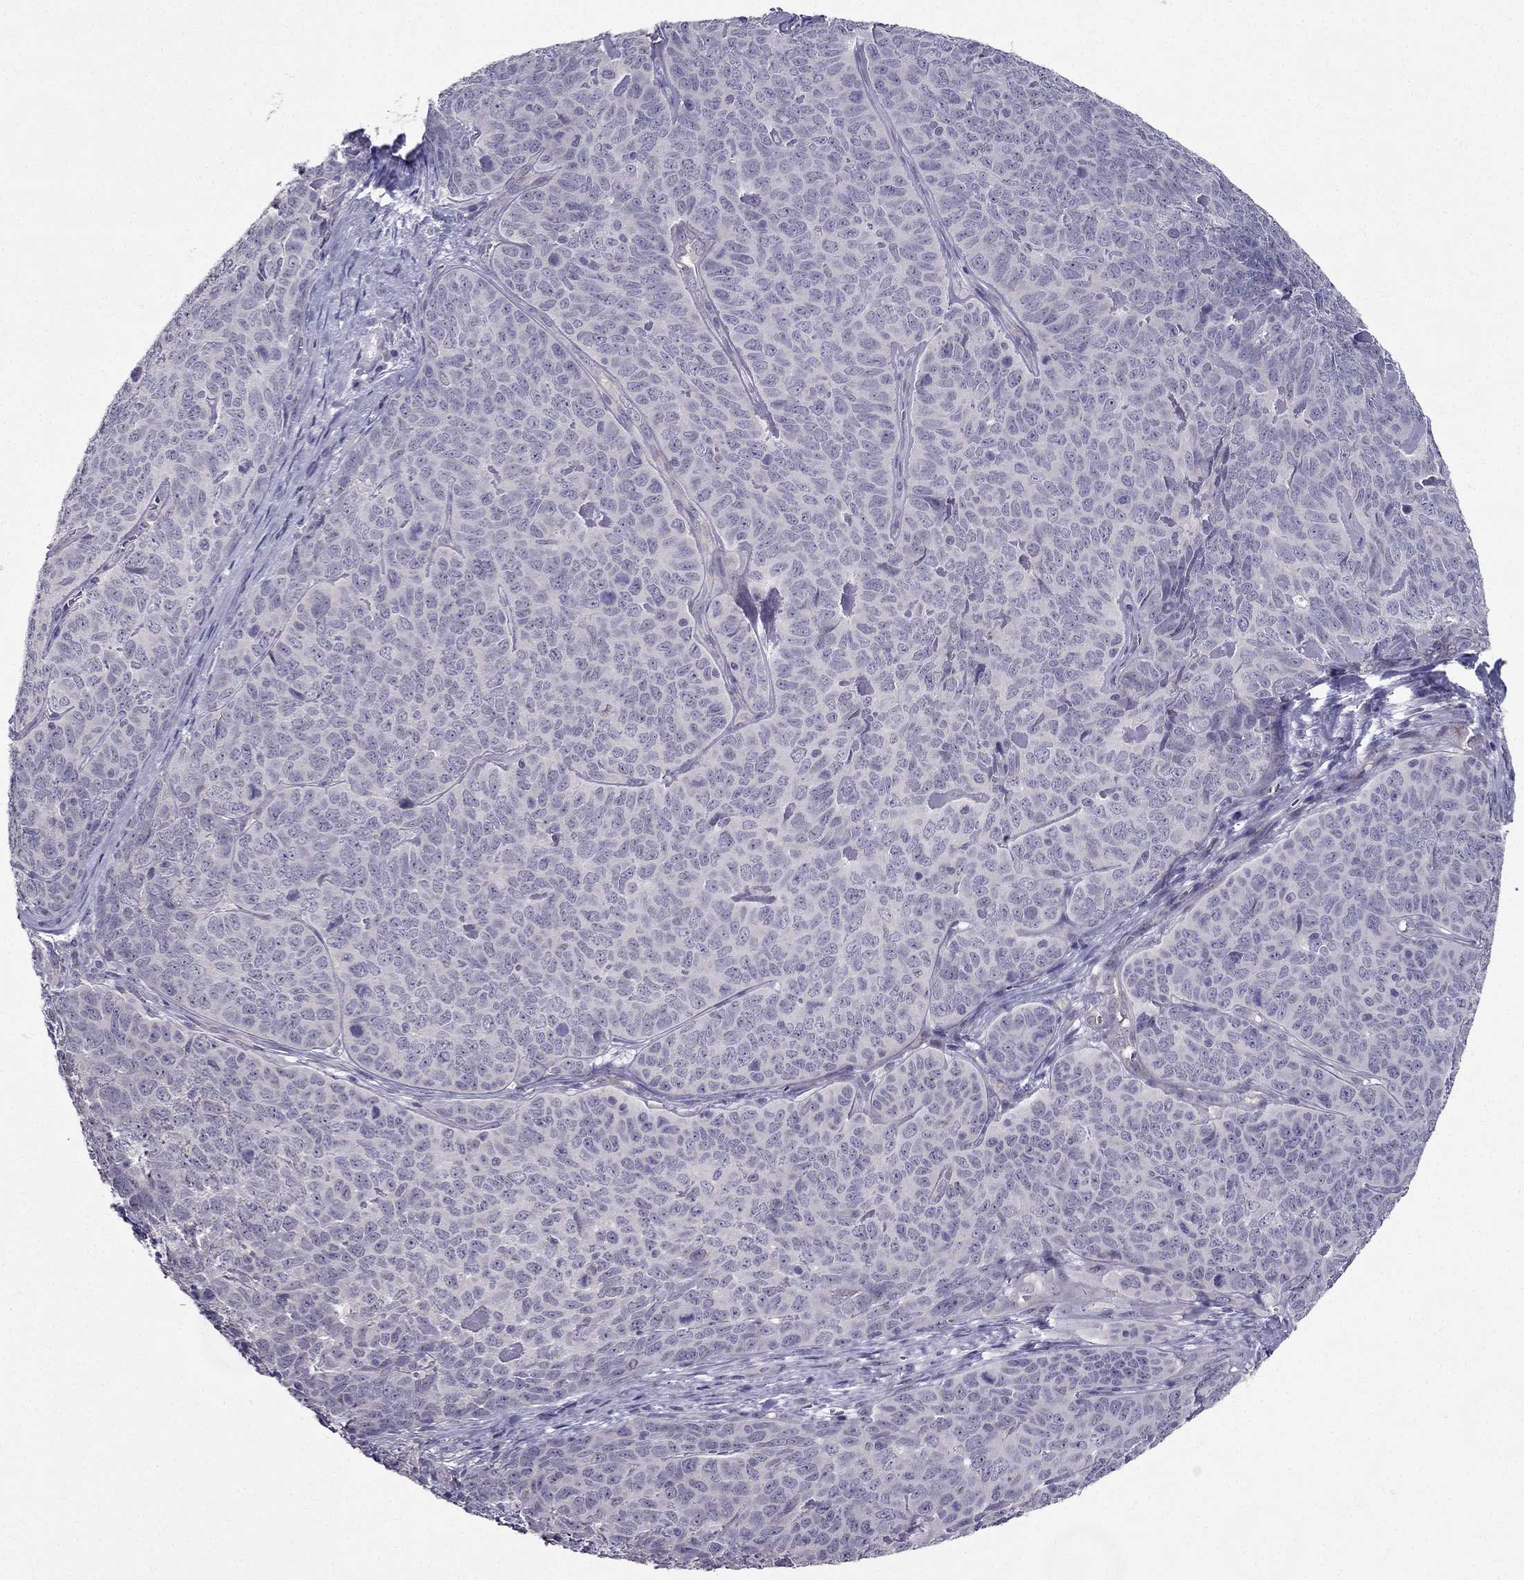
{"staining": {"intensity": "negative", "quantity": "none", "location": "none"}, "tissue": "skin cancer", "cell_type": "Tumor cells", "image_type": "cancer", "snomed": [{"axis": "morphology", "description": "Squamous cell carcinoma, NOS"}, {"axis": "topography", "description": "Skin"}, {"axis": "topography", "description": "Anal"}], "caption": "Squamous cell carcinoma (skin) stained for a protein using immunohistochemistry (IHC) reveals no positivity tumor cells.", "gene": "DUSP15", "patient": {"sex": "female", "age": 51}}